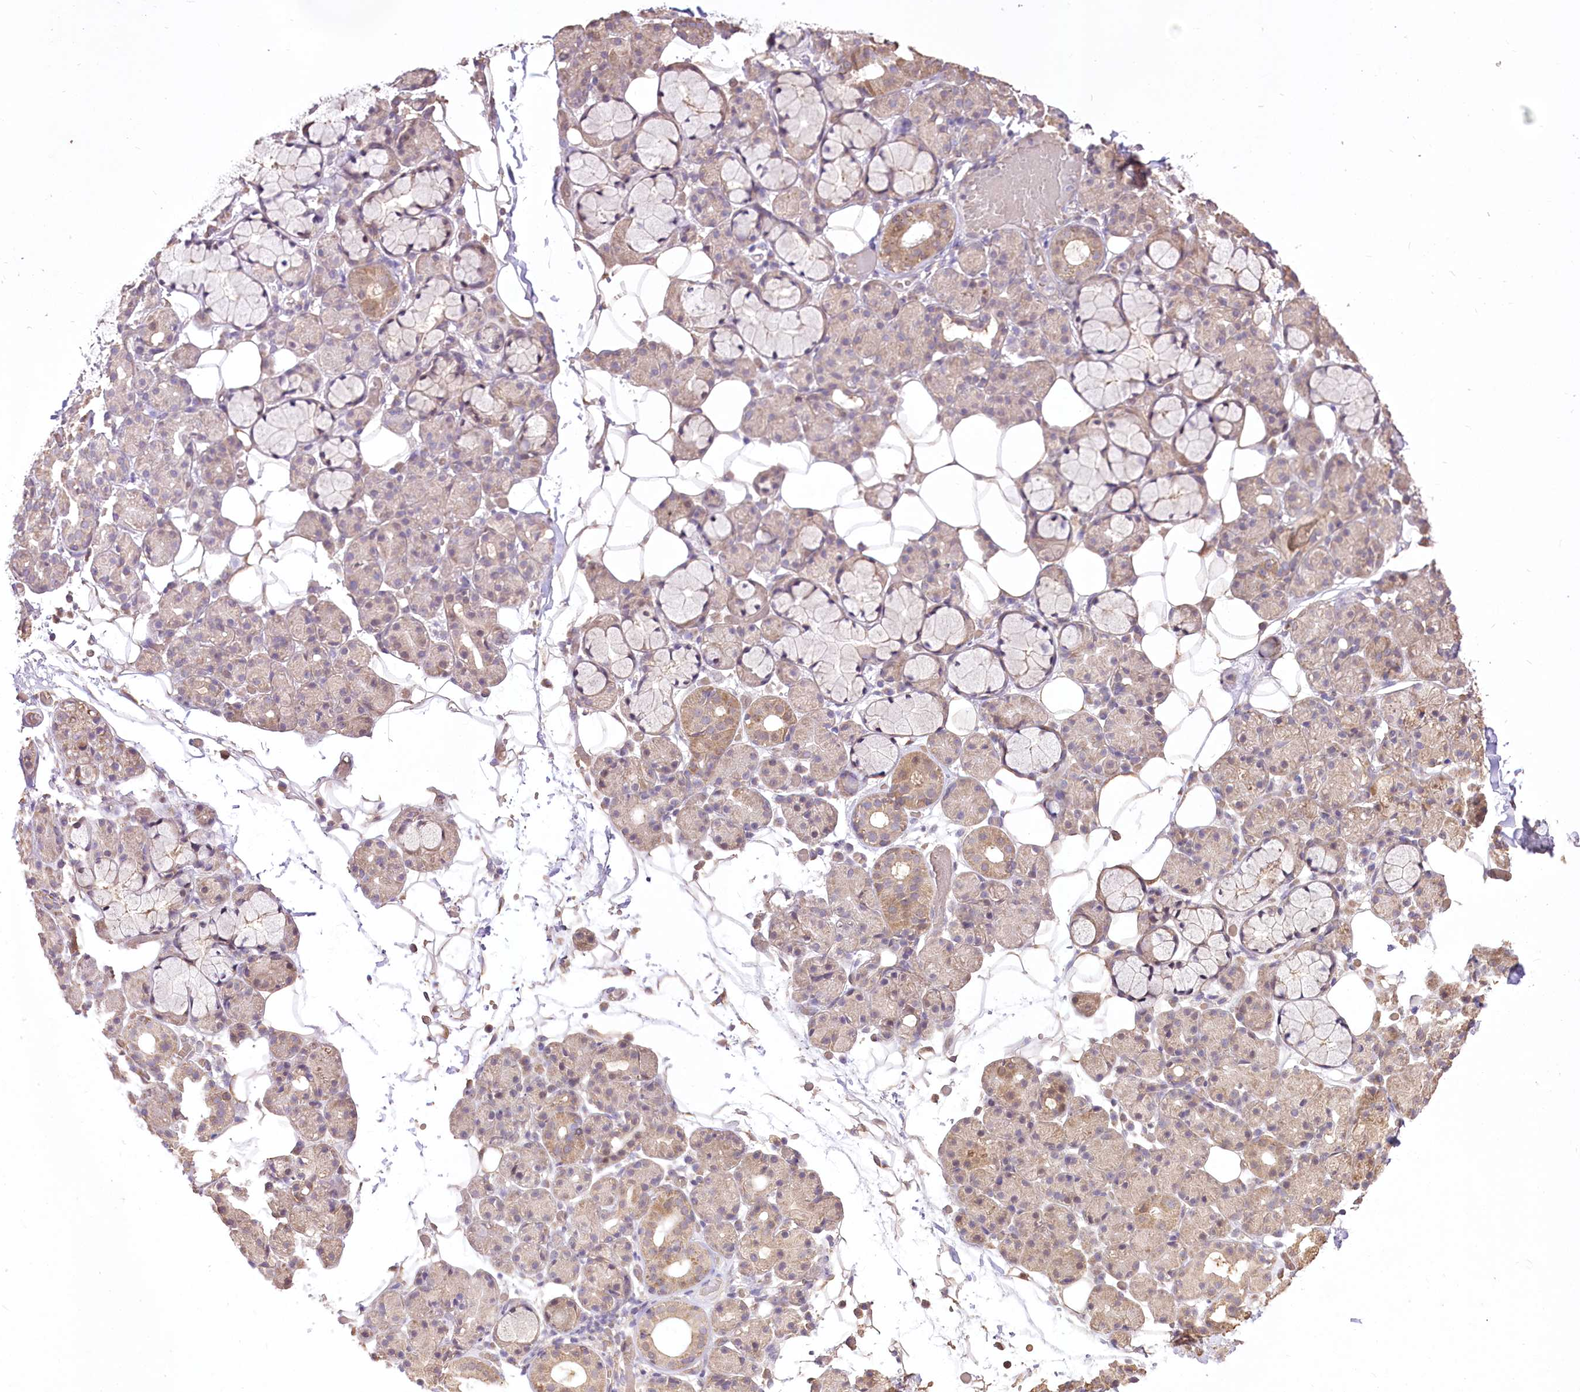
{"staining": {"intensity": "moderate", "quantity": "25%-75%", "location": "cytoplasmic/membranous"}, "tissue": "salivary gland", "cell_type": "Glandular cells", "image_type": "normal", "snomed": [{"axis": "morphology", "description": "Normal tissue, NOS"}, {"axis": "topography", "description": "Salivary gland"}], "caption": "Immunohistochemical staining of unremarkable human salivary gland demonstrates medium levels of moderate cytoplasmic/membranous positivity in approximately 25%-75% of glandular cells.", "gene": "R3HDM2", "patient": {"sex": "male", "age": 63}}